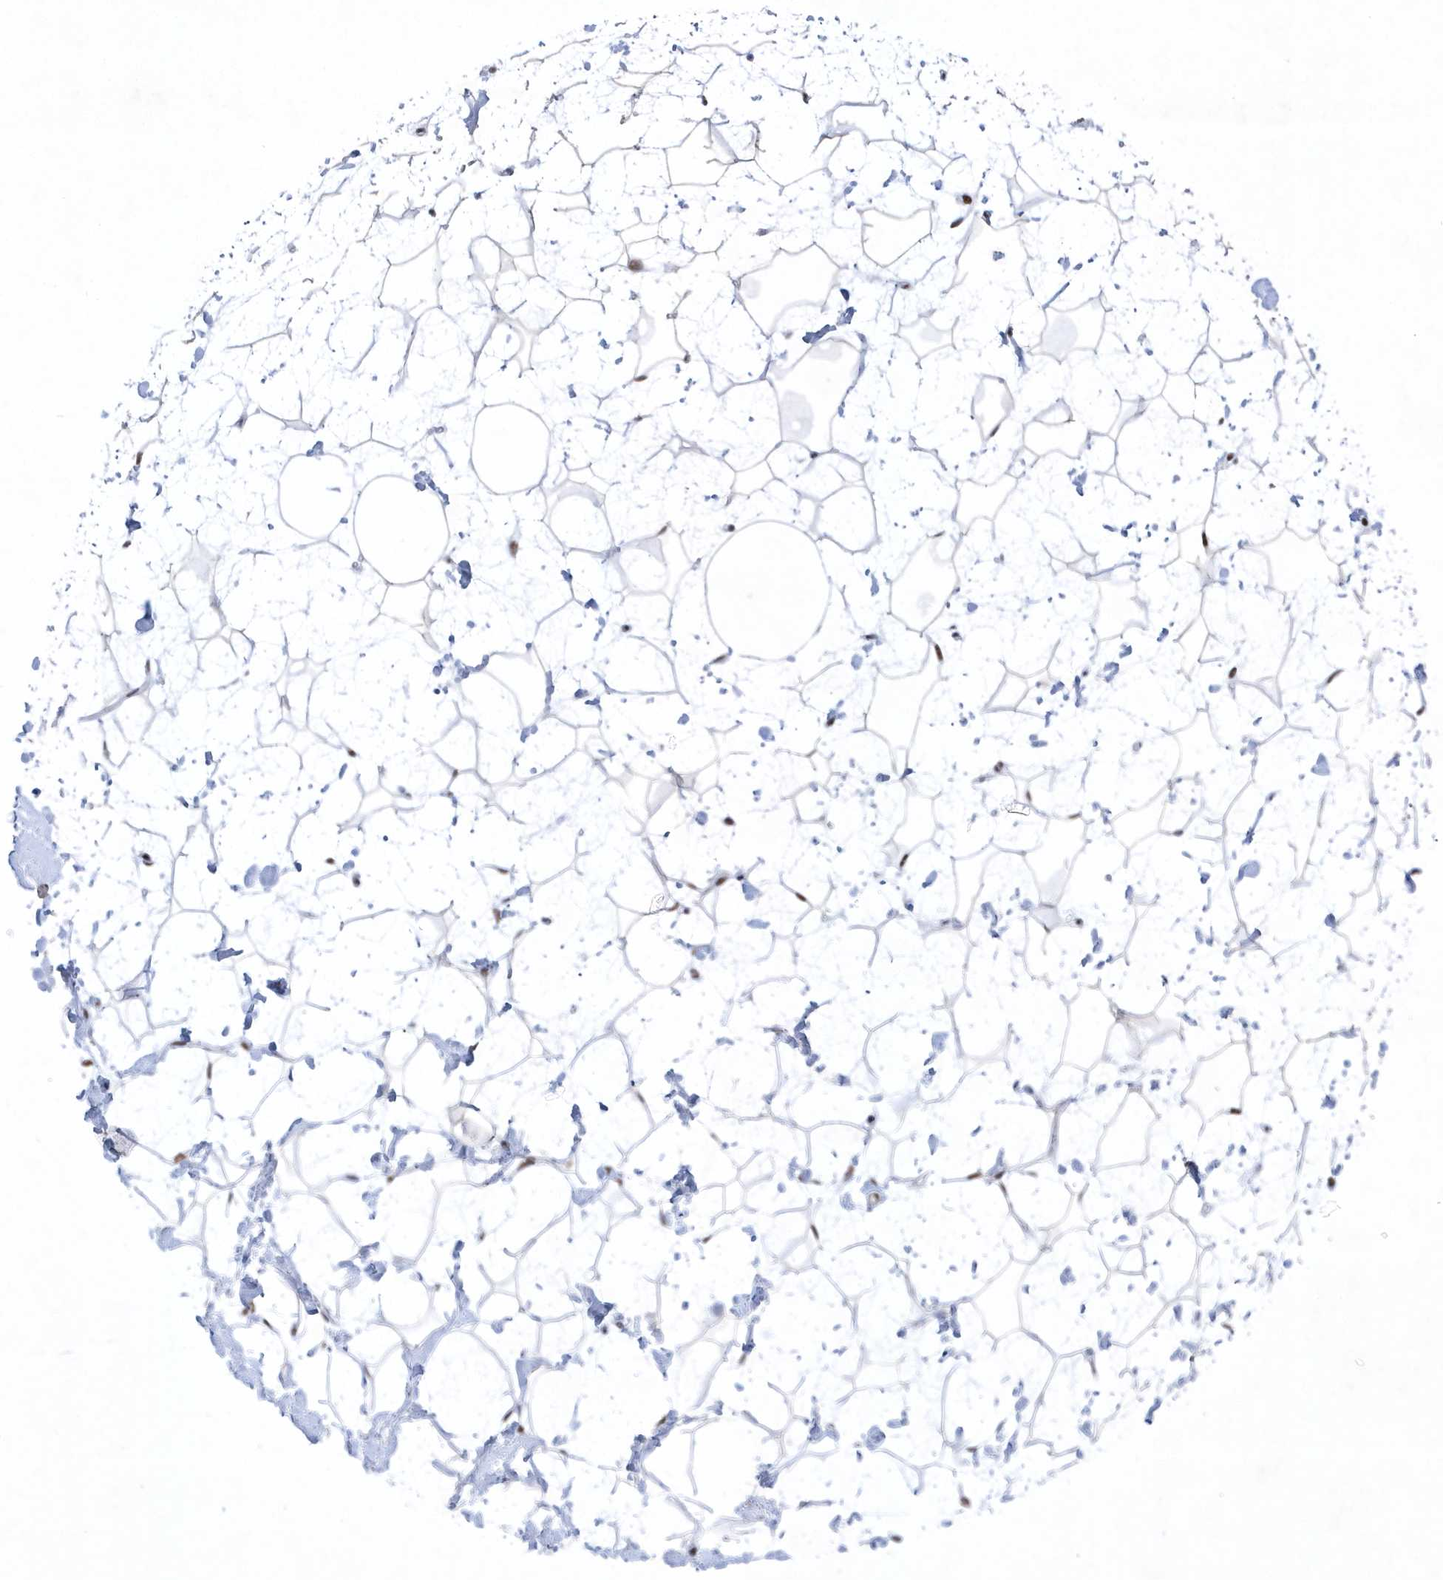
{"staining": {"intensity": "moderate", "quantity": ">75%", "location": "nuclear"}, "tissue": "breast", "cell_type": "Adipocytes", "image_type": "normal", "snomed": [{"axis": "morphology", "description": "Normal tissue, NOS"}, {"axis": "morphology", "description": "Adenoma, NOS"}, {"axis": "topography", "description": "Breast"}], "caption": "Protein analysis of unremarkable breast displays moderate nuclear staining in about >75% of adipocytes.", "gene": "DCLRE1A", "patient": {"sex": "female", "age": 23}}